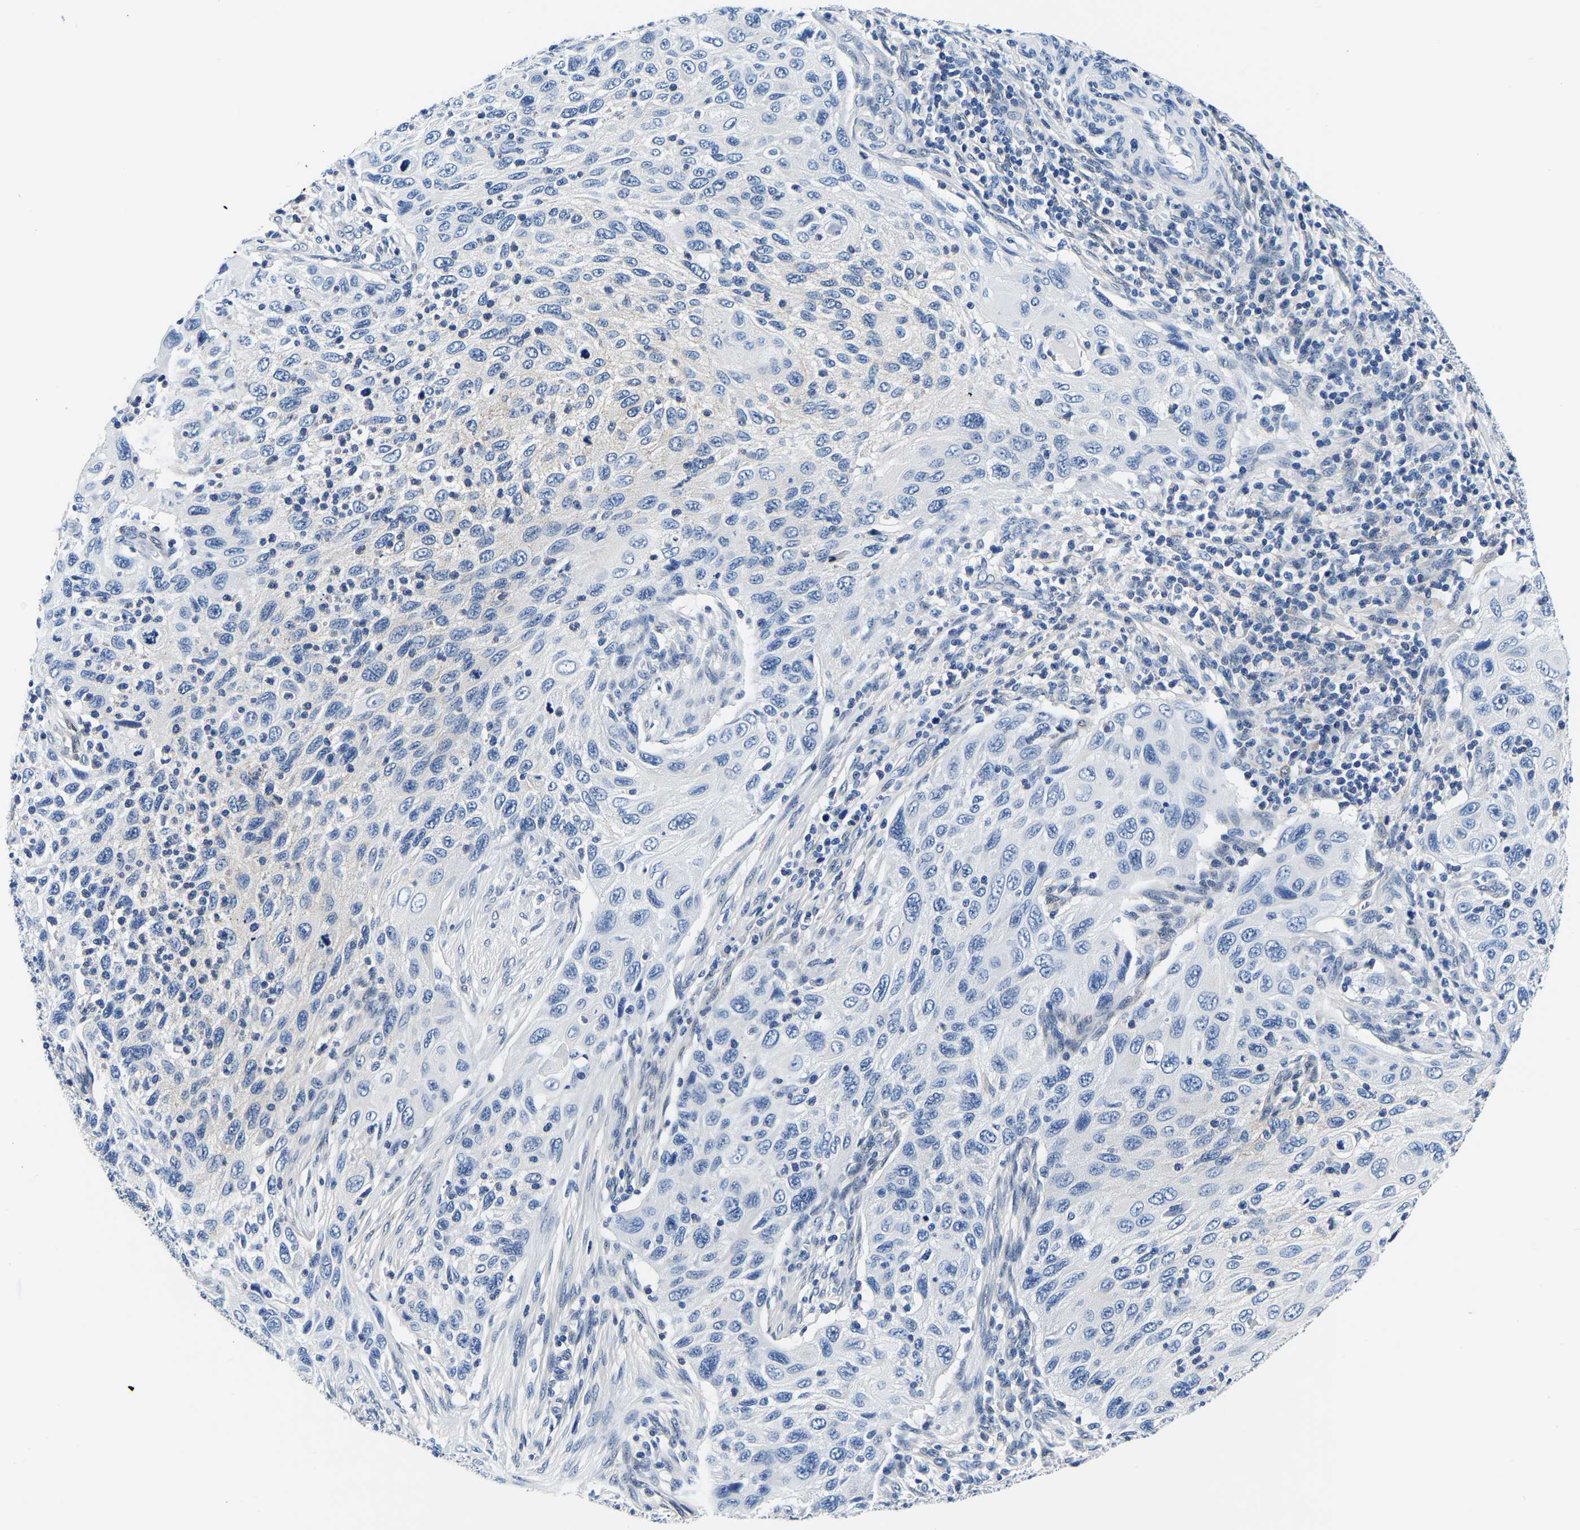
{"staining": {"intensity": "negative", "quantity": "none", "location": "none"}, "tissue": "cervical cancer", "cell_type": "Tumor cells", "image_type": "cancer", "snomed": [{"axis": "morphology", "description": "Squamous cell carcinoma, NOS"}, {"axis": "topography", "description": "Cervix"}], "caption": "Photomicrograph shows no protein positivity in tumor cells of cervical cancer (squamous cell carcinoma) tissue.", "gene": "ACO1", "patient": {"sex": "female", "age": 70}}